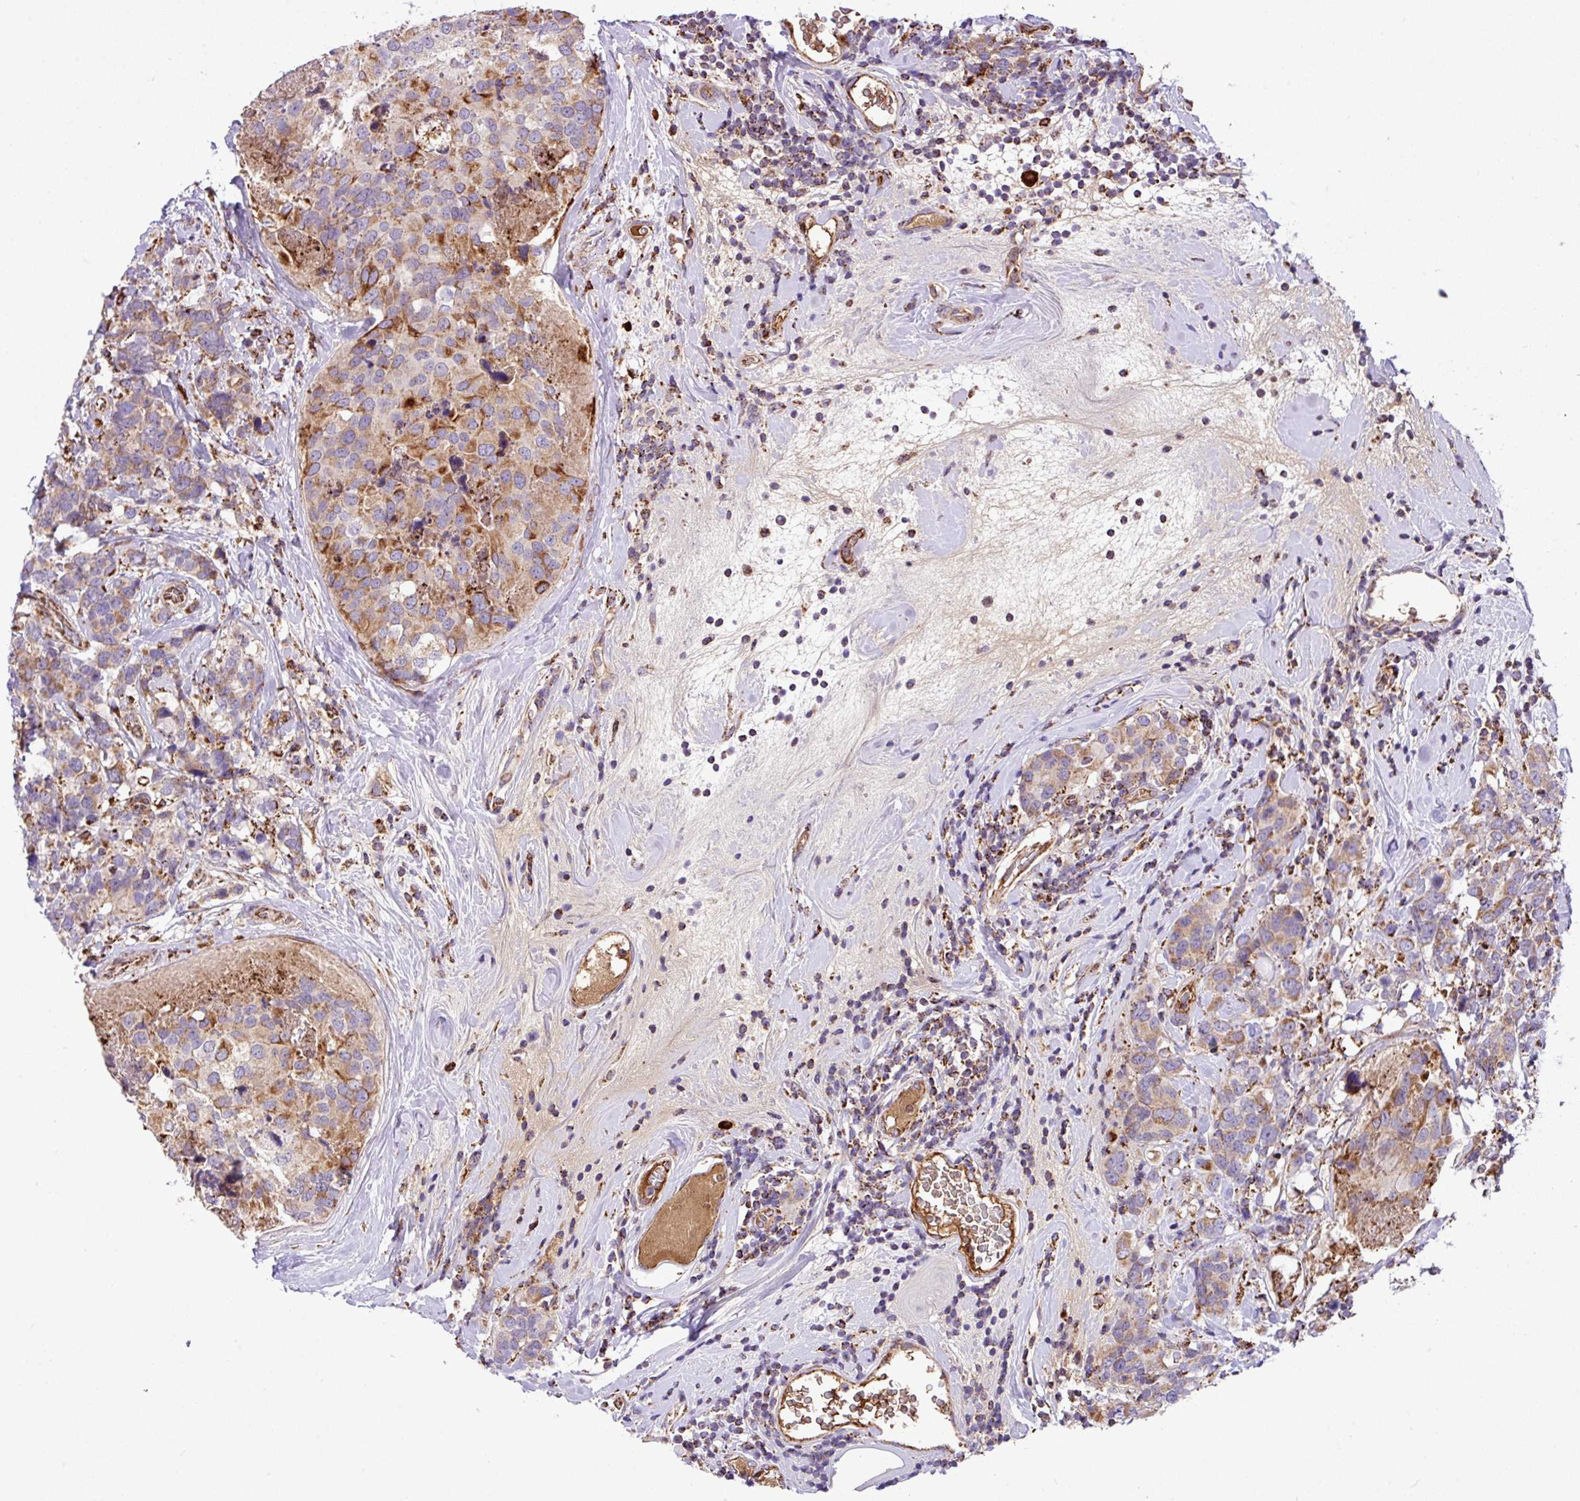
{"staining": {"intensity": "moderate", "quantity": ">75%", "location": "cytoplasmic/membranous"}, "tissue": "breast cancer", "cell_type": "Tumor cells", "image_type": "cancer", "snomed": [{"axis": "morphology", "description": "Lobular carcinoma"}, {"axis": "topography", "description": "Breast"}], "caption": "Breast lobular carcinoma stained with IHC shows moderate cytoplasmic/membranous staining in about >75% of tumor cells. Nuclei are stained in blue.", "gene": "ZNF569", "patient": {"sex": "female", "age": 59}}